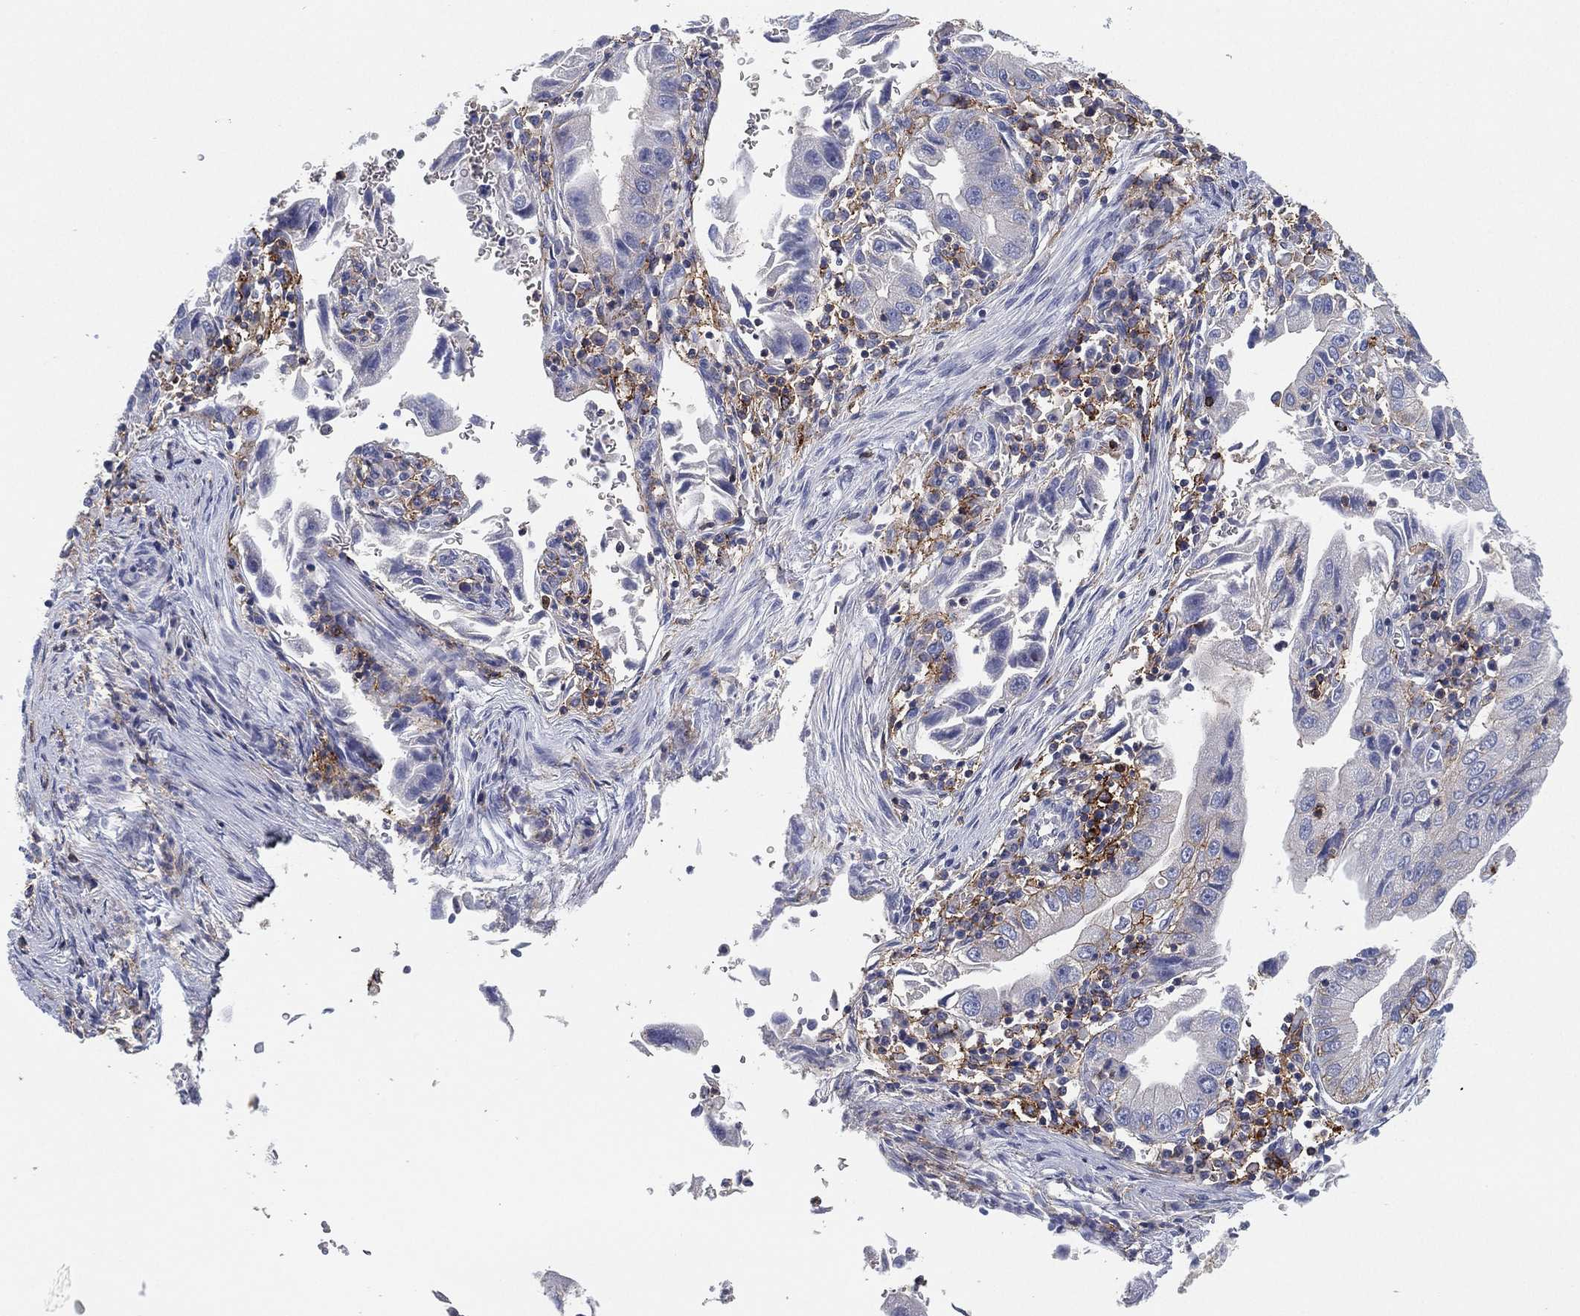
{"staining": {"intensity": "negative", "quantity": "none", "location": "none"}, "tissue": "stomach cancer", "cell_type": "Tumor cells", "image_type": "cancer", "snomed": [{"axis": "morphology", "description": "Adenocarcinoma, NOS"}, {"axis": "topography", "description": "Stomach"}], "caption": "An immunohistochemistry image of adenocarcinoma (stomach) is shown. There is no staining in tumor cells of adenocarcinoma (stomach). (DAB (3,3'-diaminobenzidine) immunohistochemistry with hematoxylin counter stain).", "gene": "SELPLG", "patient": {"sex": "male", "age": 76}}